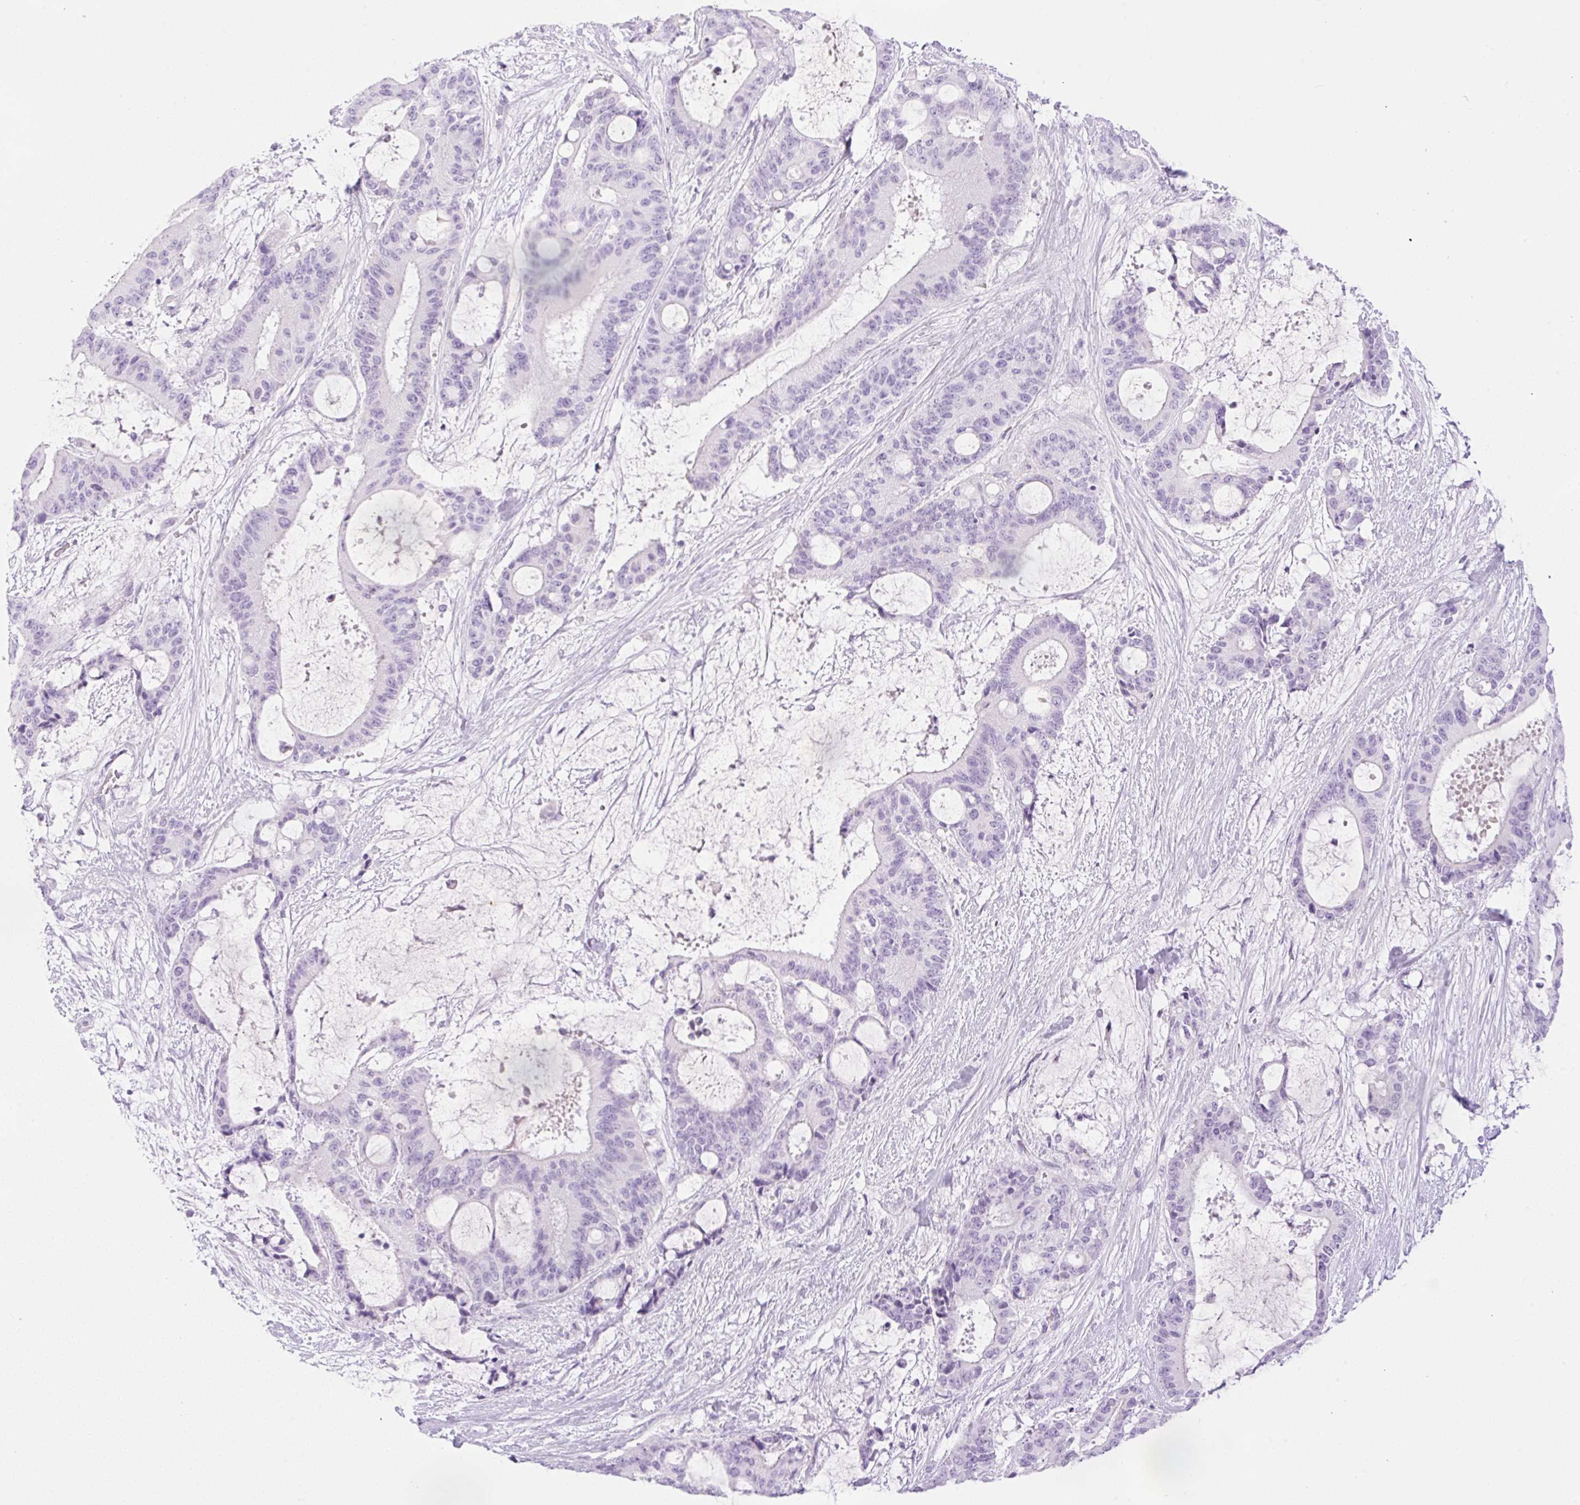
{"staining": {"intensity": "negative", "quantity": "none", "location": "none"}, "tissue": "liver cancer", "cell_type": "Tumor cells", "image_type": "cancer", "snomed": [{"axis": "morphology", "description": "Normal tissue, NOS"}, {"axis": "morphology", "description": "Cholangiocarcinoma"}, {"axis": "topography", "description": "Liver"}, {"axis": "topography", "description": "Peripheral nerve tissue"}], "caption": "Histopathology image shows no significant protein positivity in tumor cells of liver cholangiocarcinoma.", "gene": "PALM3", "patient": {"sex": "female", "age": 73}}